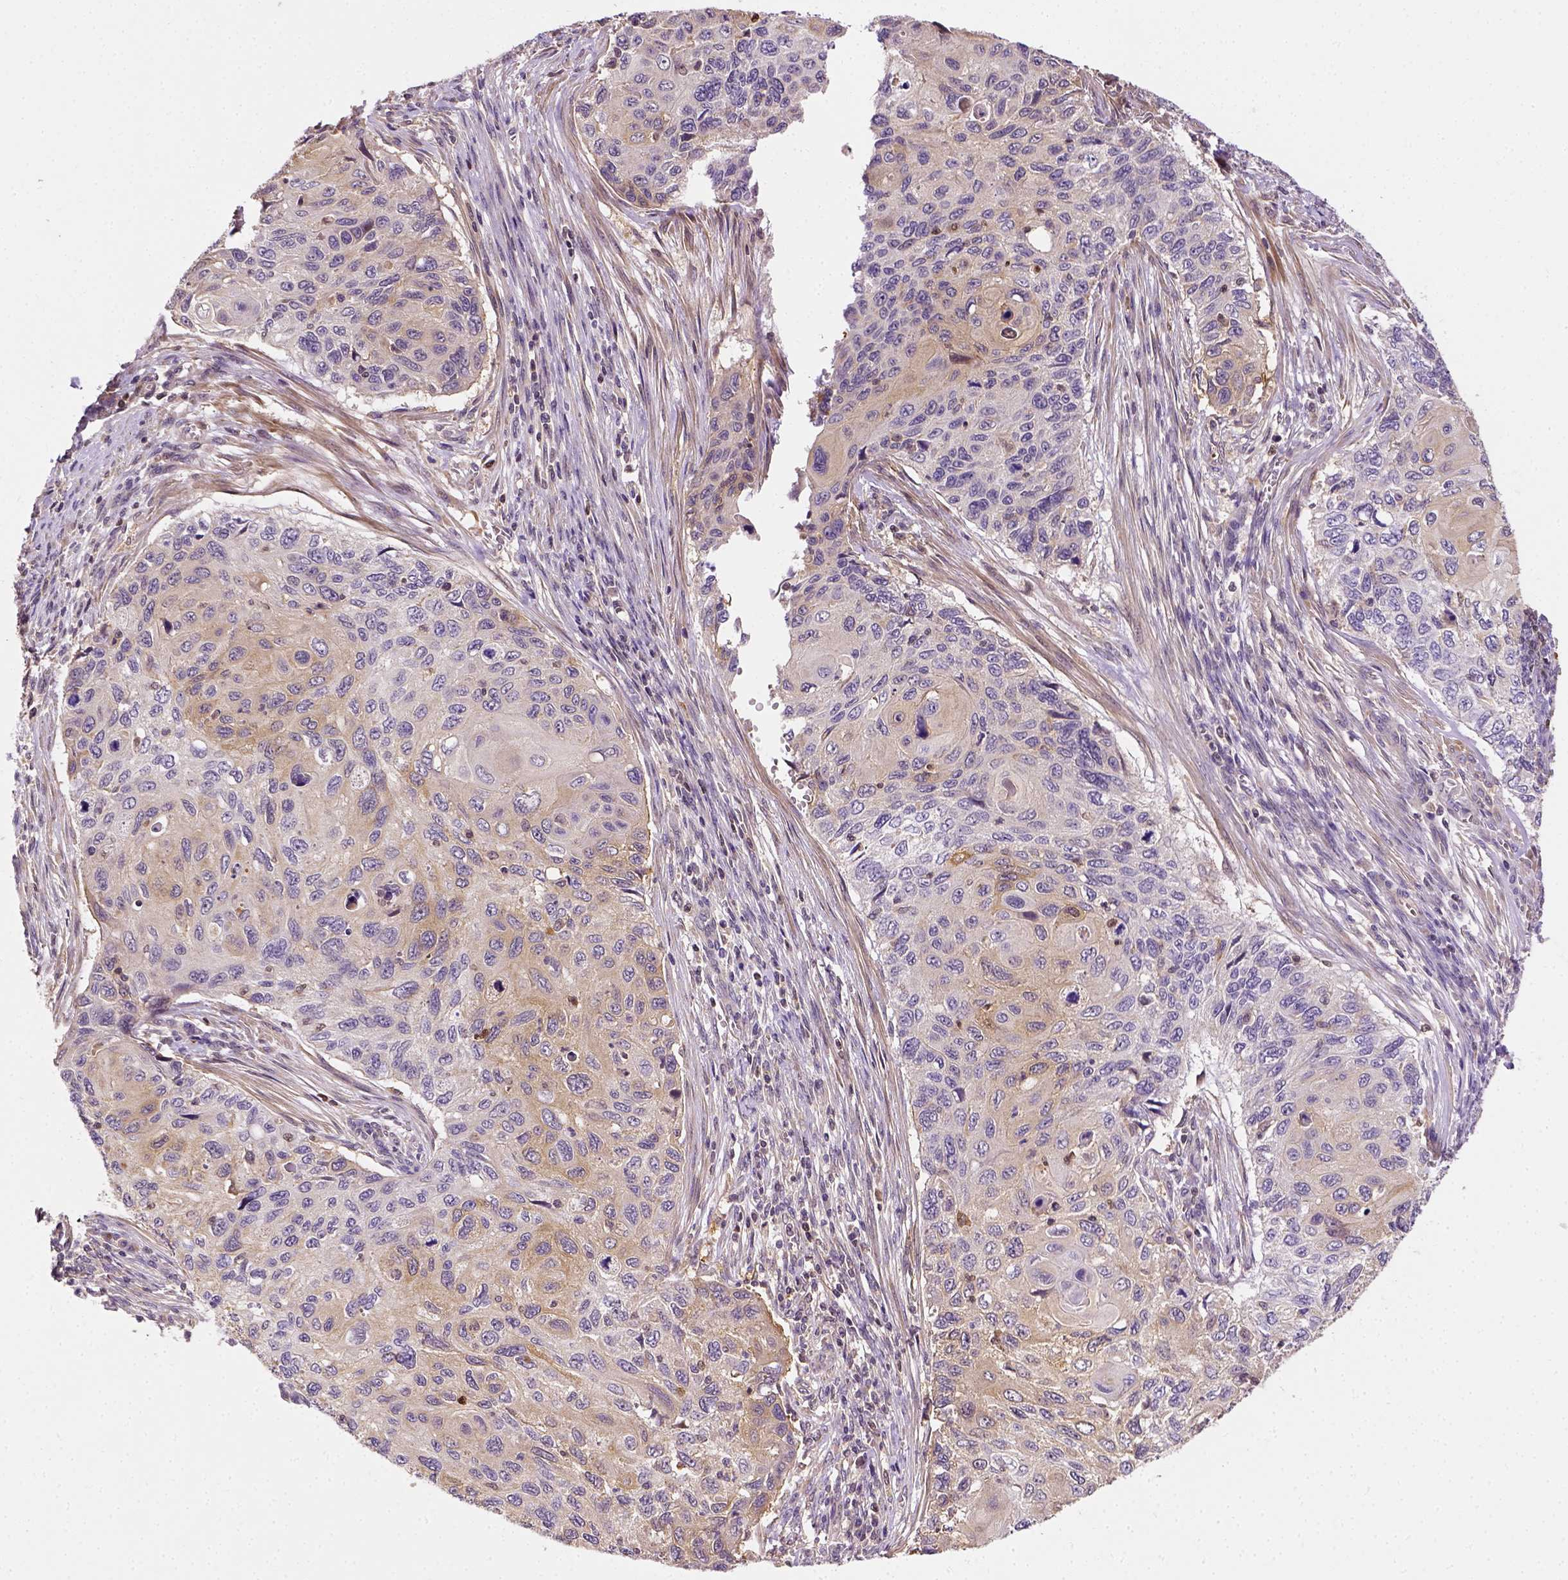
{"staining": {"intensity": "weak", "quantity": ">75%", "location": "cytoplasmic/membranous"}, "tissue": "cervical cancer", "cell_type": "Tumor cells", "image_type": "cancer", "snomed": [{"axis": "morphology", "description": "Squamous cell carcinoma, NOS"}, {"axis": "topography", "description": "Cervix"}], "caption": "This histopathology image shows immunohistochemistry staining of squamous cell carcinoma (cervical), with low weak cytoplasmic/membranous staining in about >75% of tumor cells.", "gene": "MATK", "patient": {"sex": "female", "age": 70}}